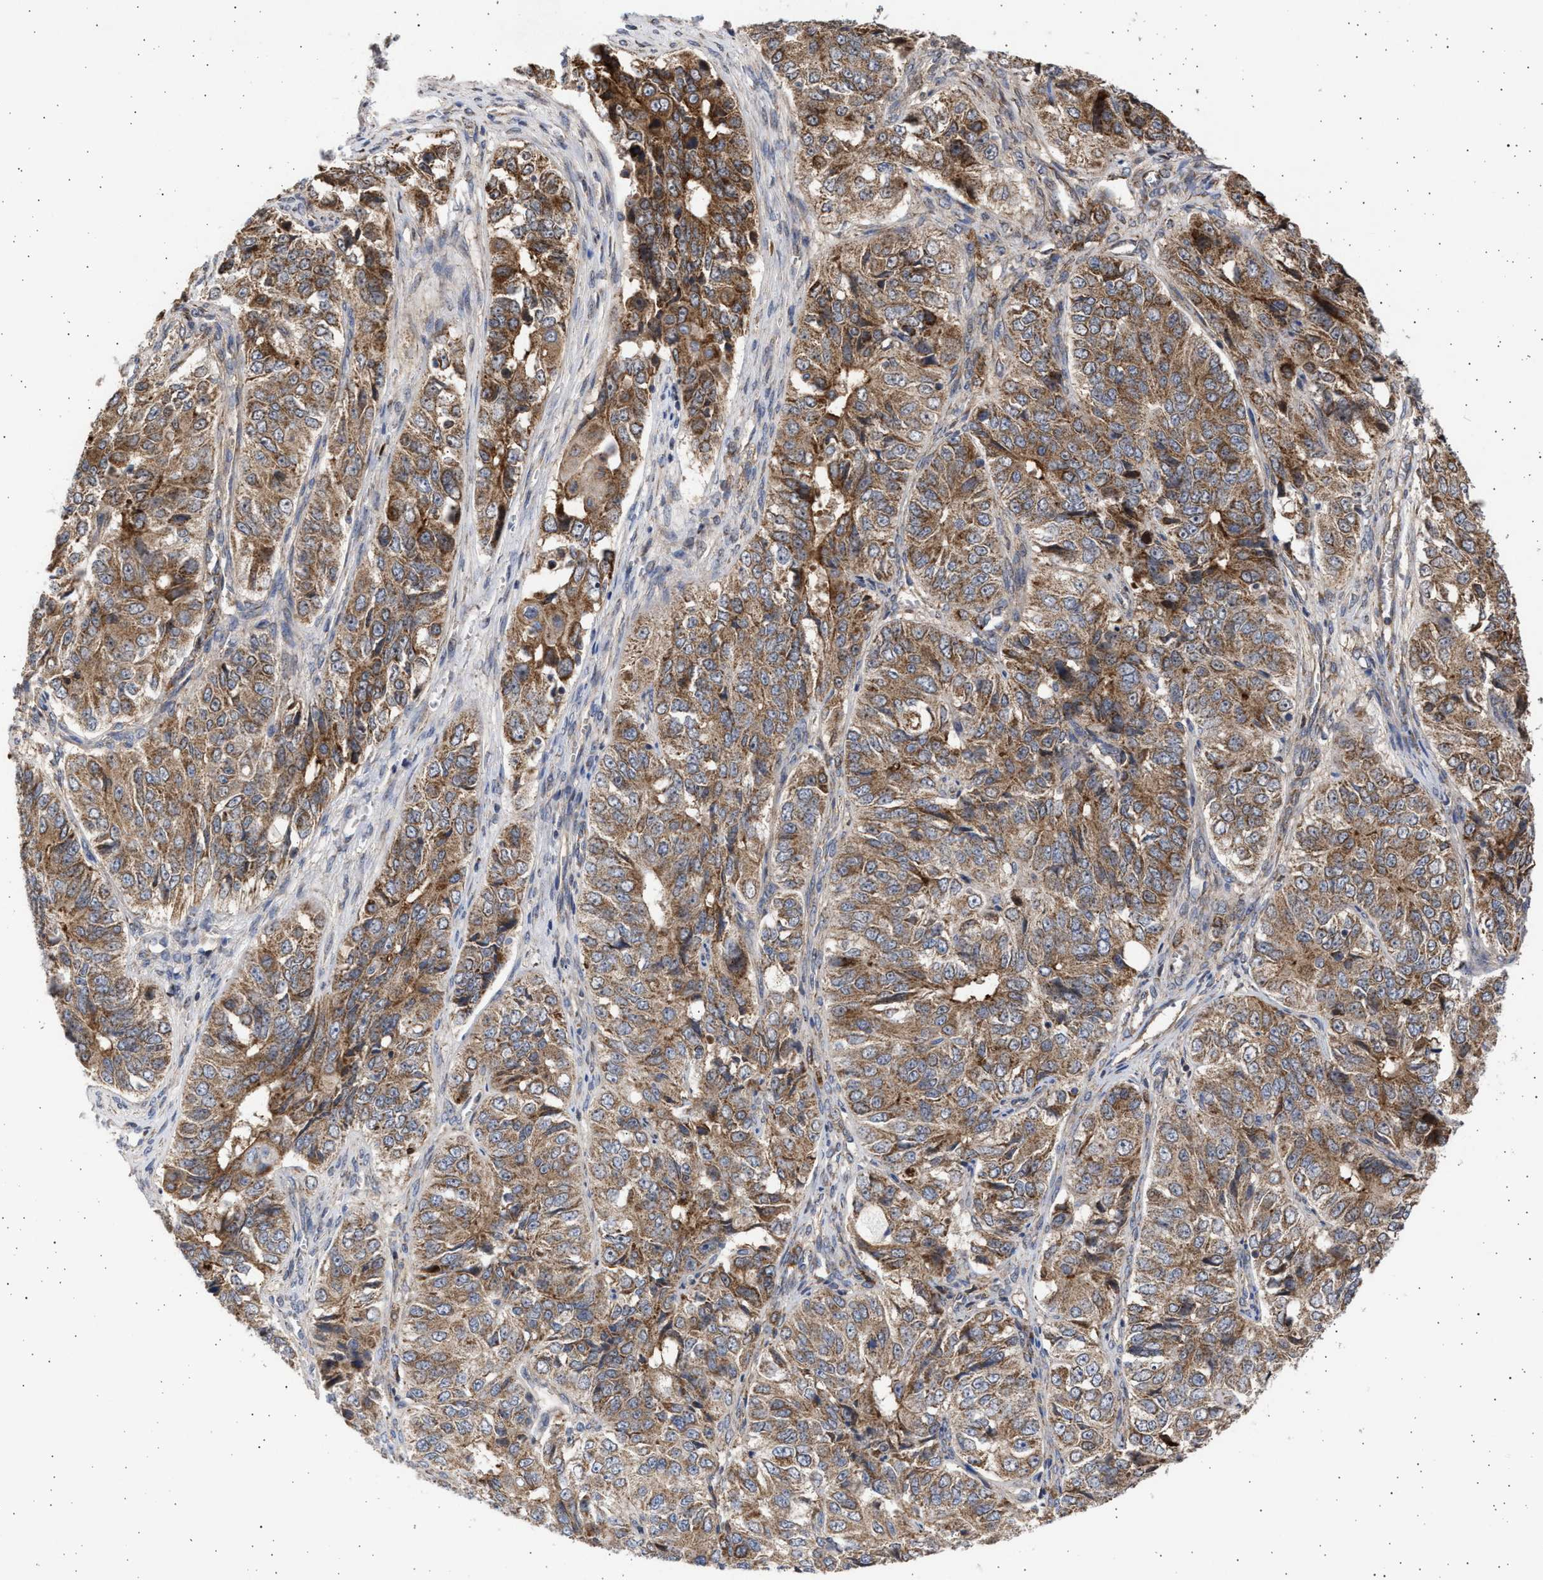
{"staining": {"intensity": "strong", "quantity": ">75%", "location": "cytoplasmic/membranous"}, "tissue": "ovarian cancer", "cell_type": "Tumor cells", "image_type": "cancer", "snomed": [{"axis": "morphology", "description": "Carcinoma, endometroid"}, {"axis": "topography", "description": "Ovary"}], "caption": "Strong cytoplasmic/membranous expression is seen in approximately >75% of tumor cells in ovarian cancer (endometroid carcinoma). (brown staining indicates protein expression, while blue staining denotes nuclei).", "gene": "TTC19", "patient": {"sex": "female", "age": 51}}